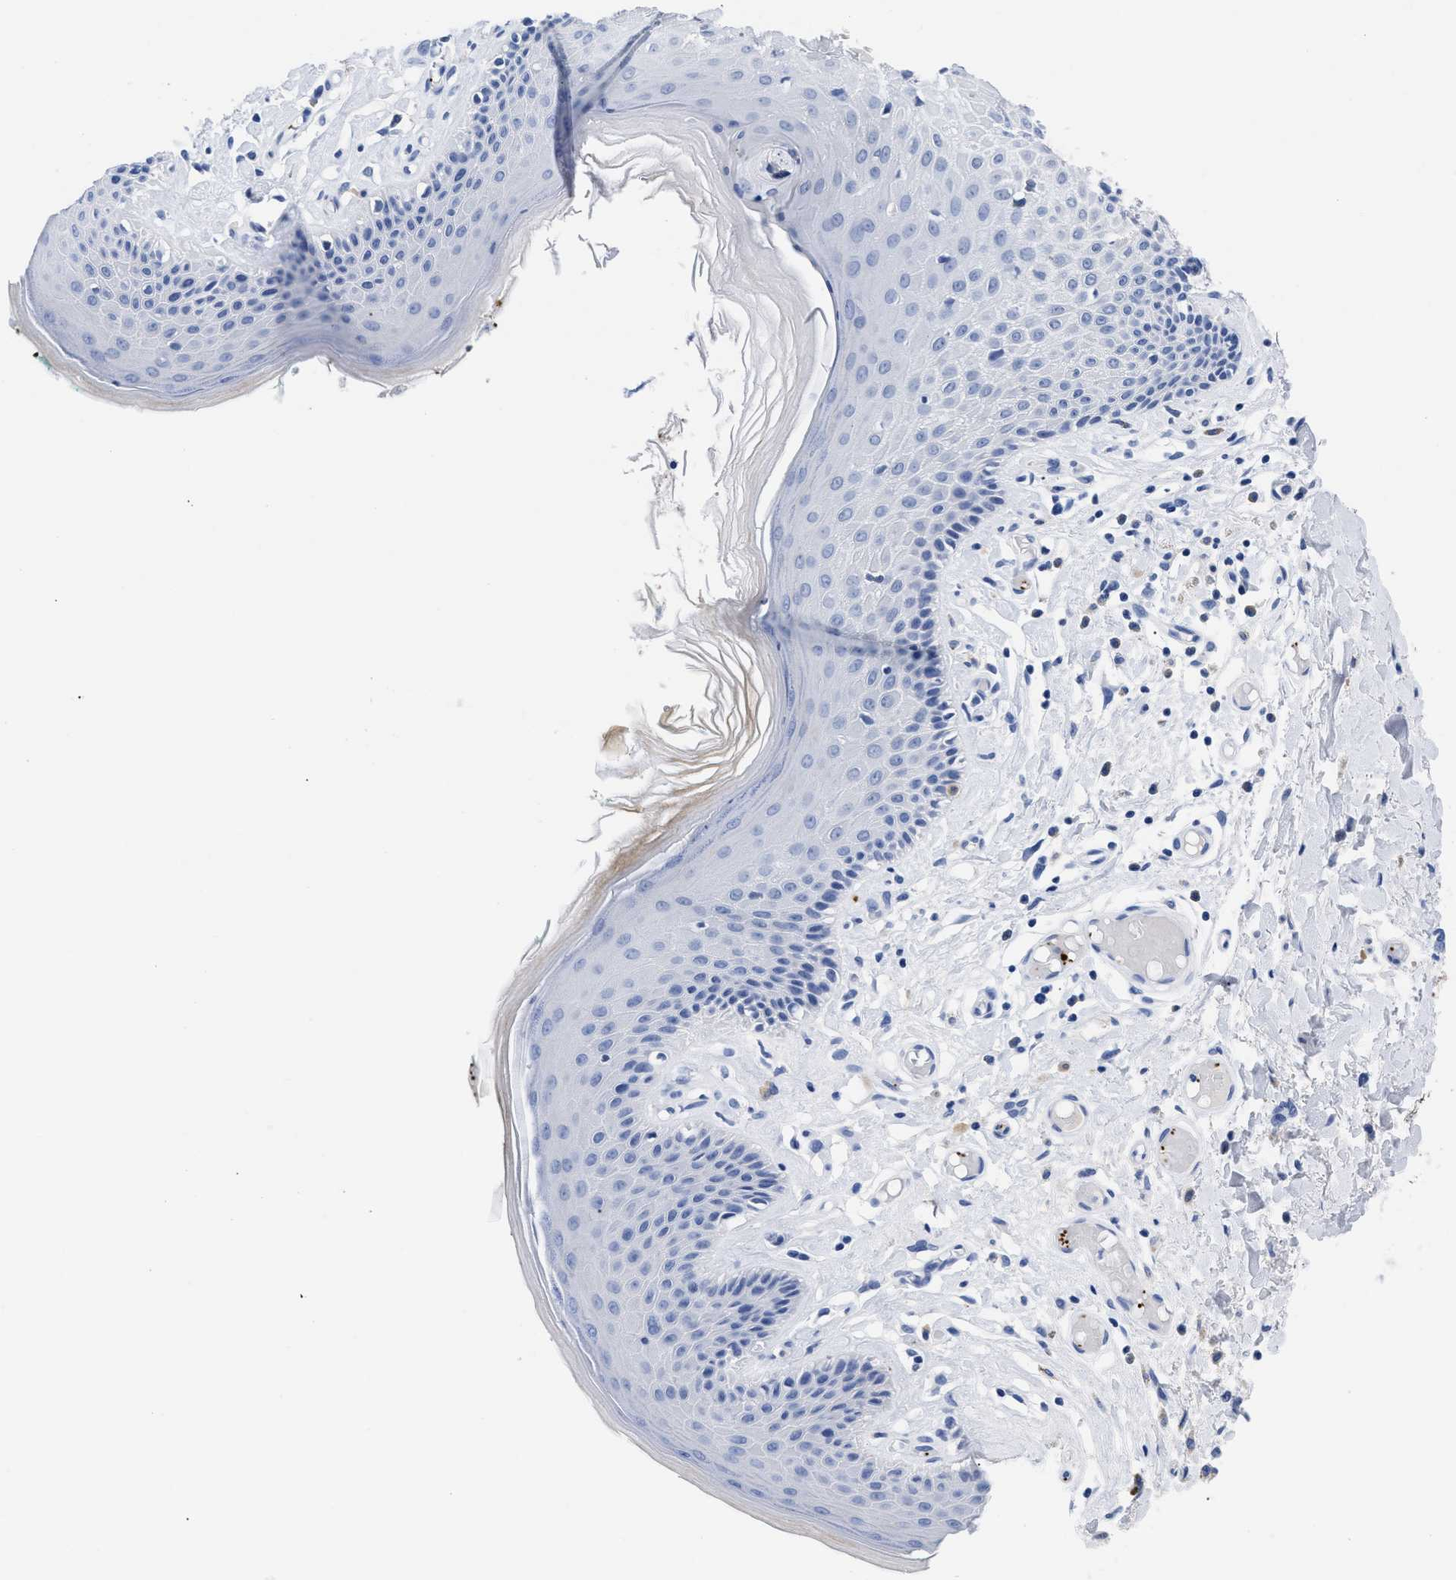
{"staining": {"intensity": "negative", "quantity": "none", "location": "none"}, "tissue": "skin", "cell_type": "Epidermal cells", "image_type": "normal", "snomed": [{"axis": "morphology", "description": "Normal tissue, NOS"}, {"axis": "topography", "description": "Vulva"}], "caption": "Epidermal cells are negative for protein expression in normal human skin. (DAB (3,3'-diaminobenzidine) immunohistochemistry (IHC), high magnification).", "gene": "TREML1", "patient": {"sex": "female", "age": 73}}